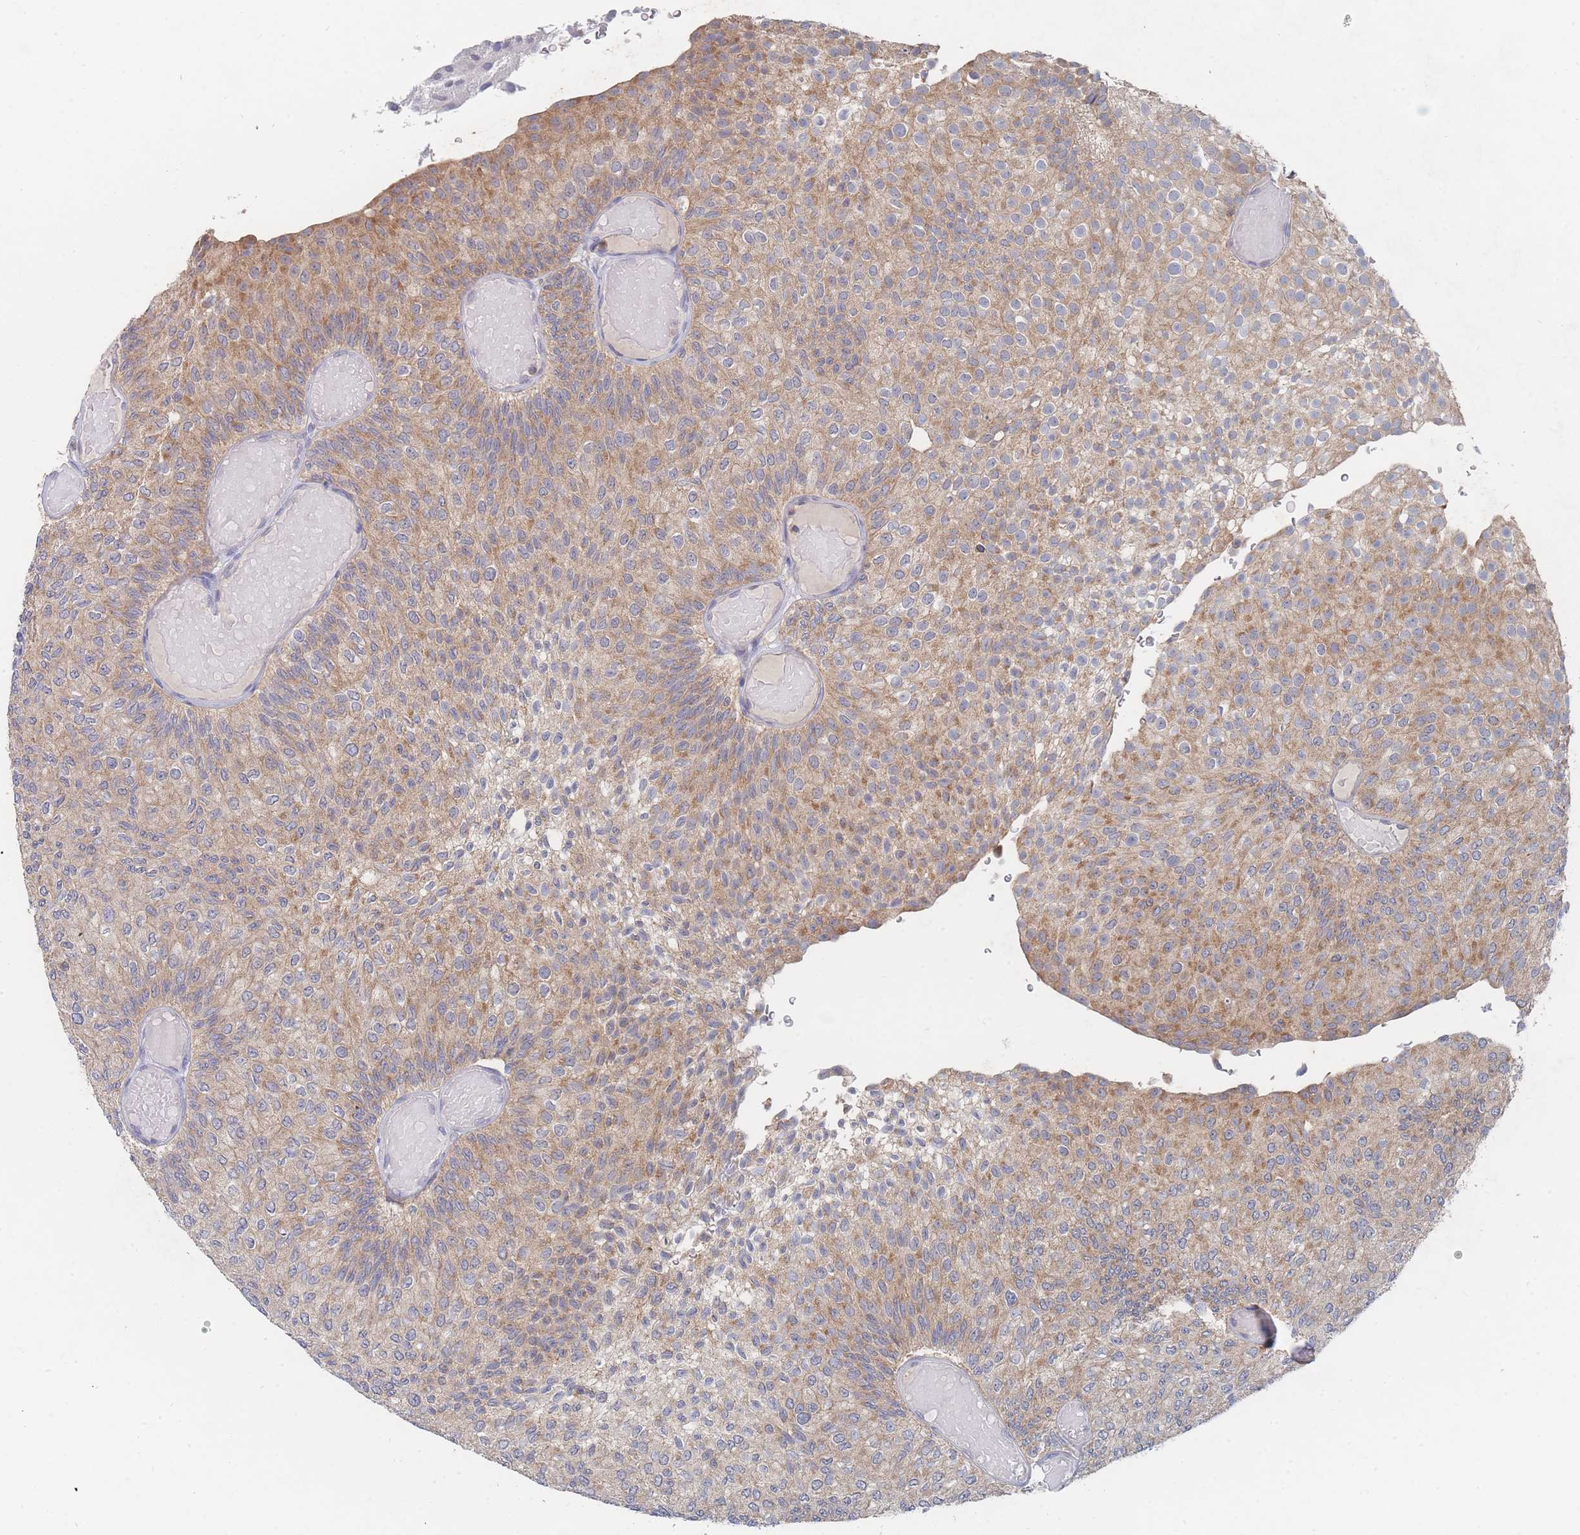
{"staining": {"intensity": "moderate", "quantity": ">75%", "location": "cytoplasmic/membranous"}, "tissue": "urothelial cancer", "cell_type": "Tumor cells", "image_type": "cancer", "snomed": [{"axis": "morphology", "description": "Urothelial carcinoma, Low grade"}, {"axis": "topography", "description": "Urinary bladder"}], "caption": "A histopathology image of human urothelial cancer stained for a protein demonstrates moderate cytoplasmic/membranous brown staining in tumor cells. Nuclei are stained in blue.", "gene": "PPP6C", "patient": {"sex": "male", "age": 78}}